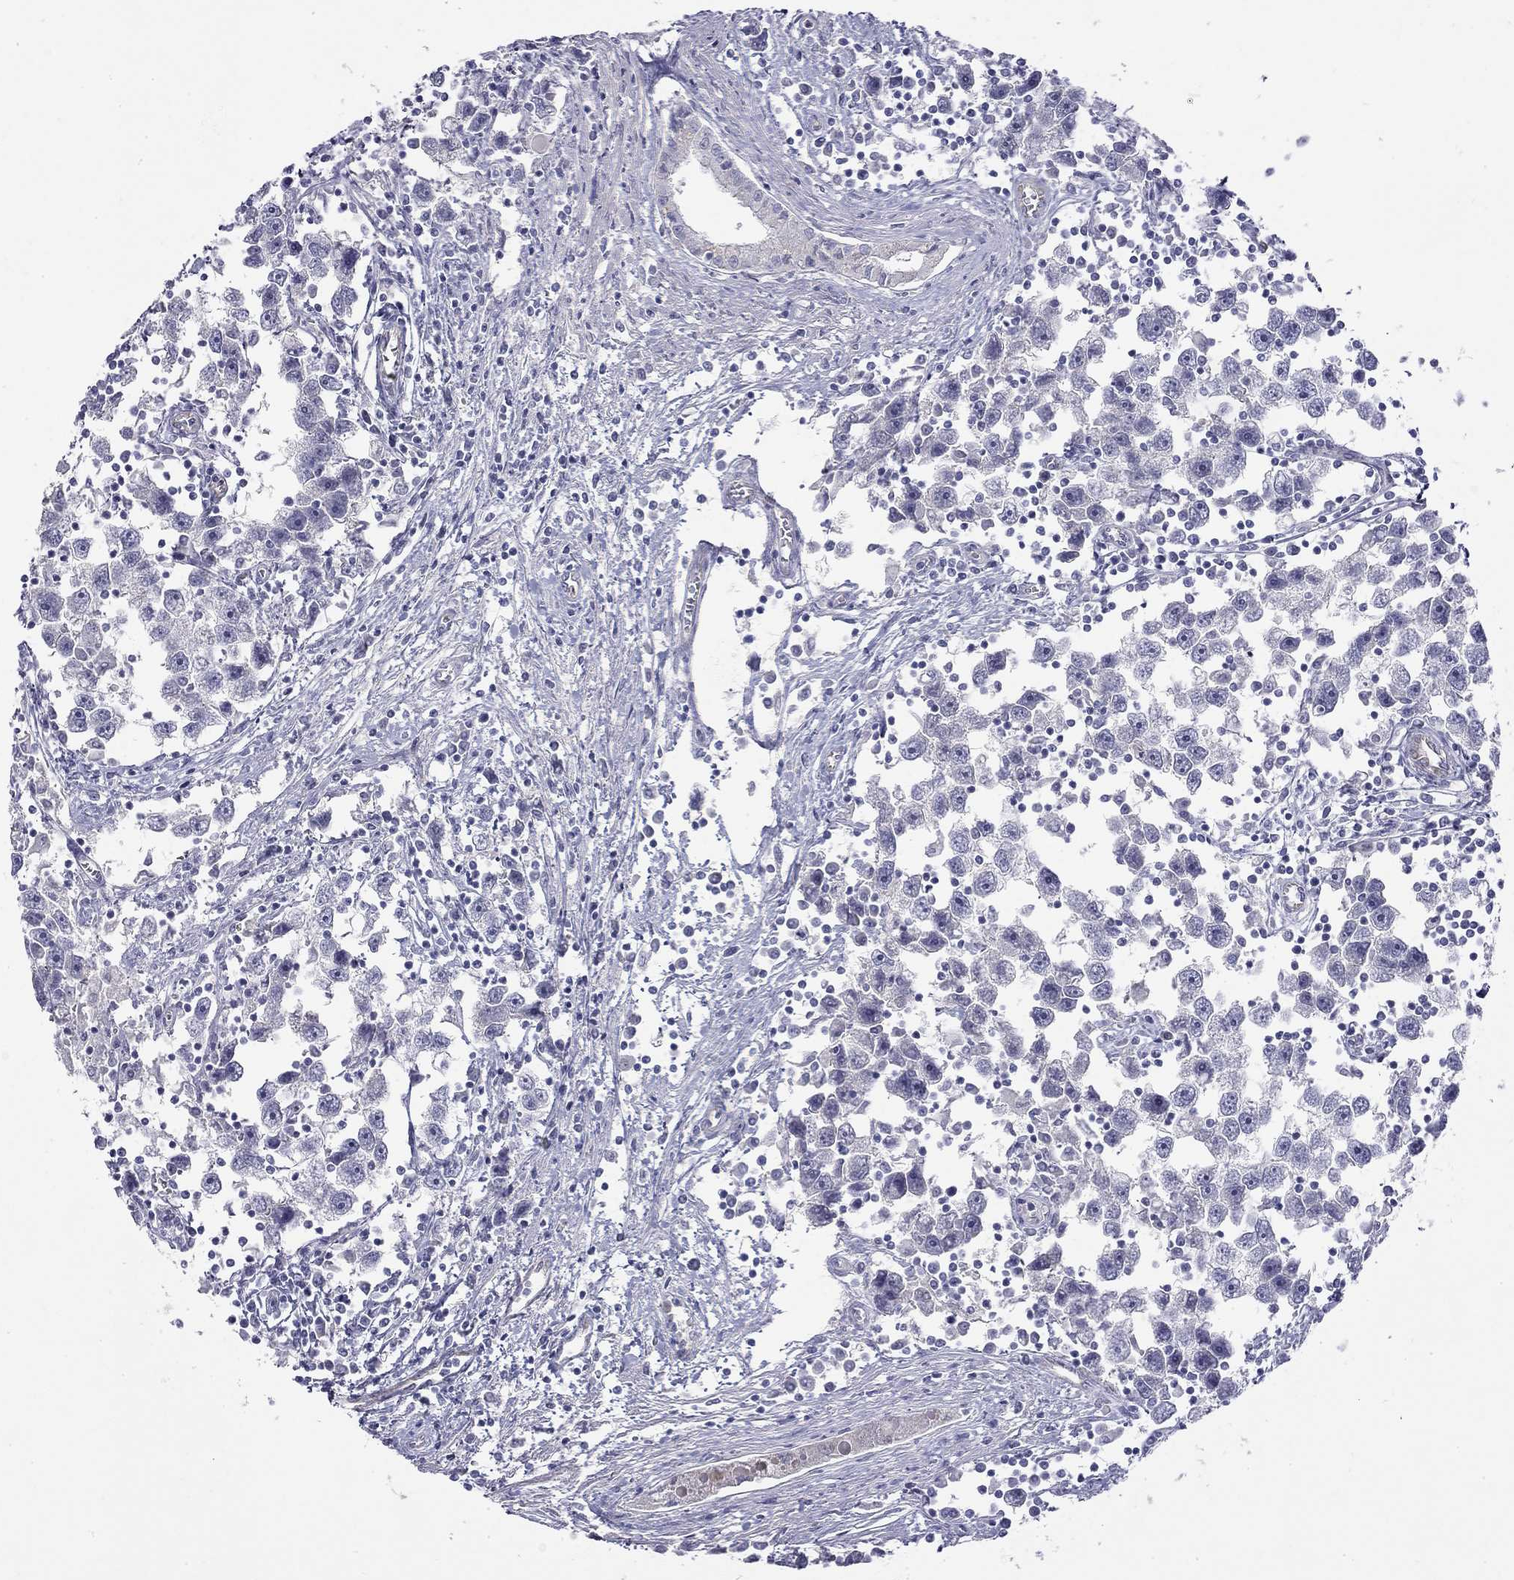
{"staining": {"intensity": "negative", "quantity": "none", "location": "none"}, "tissue": "testis cancer", "cell_type": "Tumor cells", "image_type": "cancer", "snomed": [{"axis": "morphology", "description": "Seminoma, NOS"}, {"axis": "topography", "description": "Testis"}], "caption": "This is a micrograph of IHC staining of testis cancer, which shows no staining in tumor cells. (Brightfield microscopy of DAB (3,3'-diaminobenzidine) immunohistochemistry (IHC) at high magnification).", "gene": "RTL1", "patient": {"sex": "male", "age": 30}}